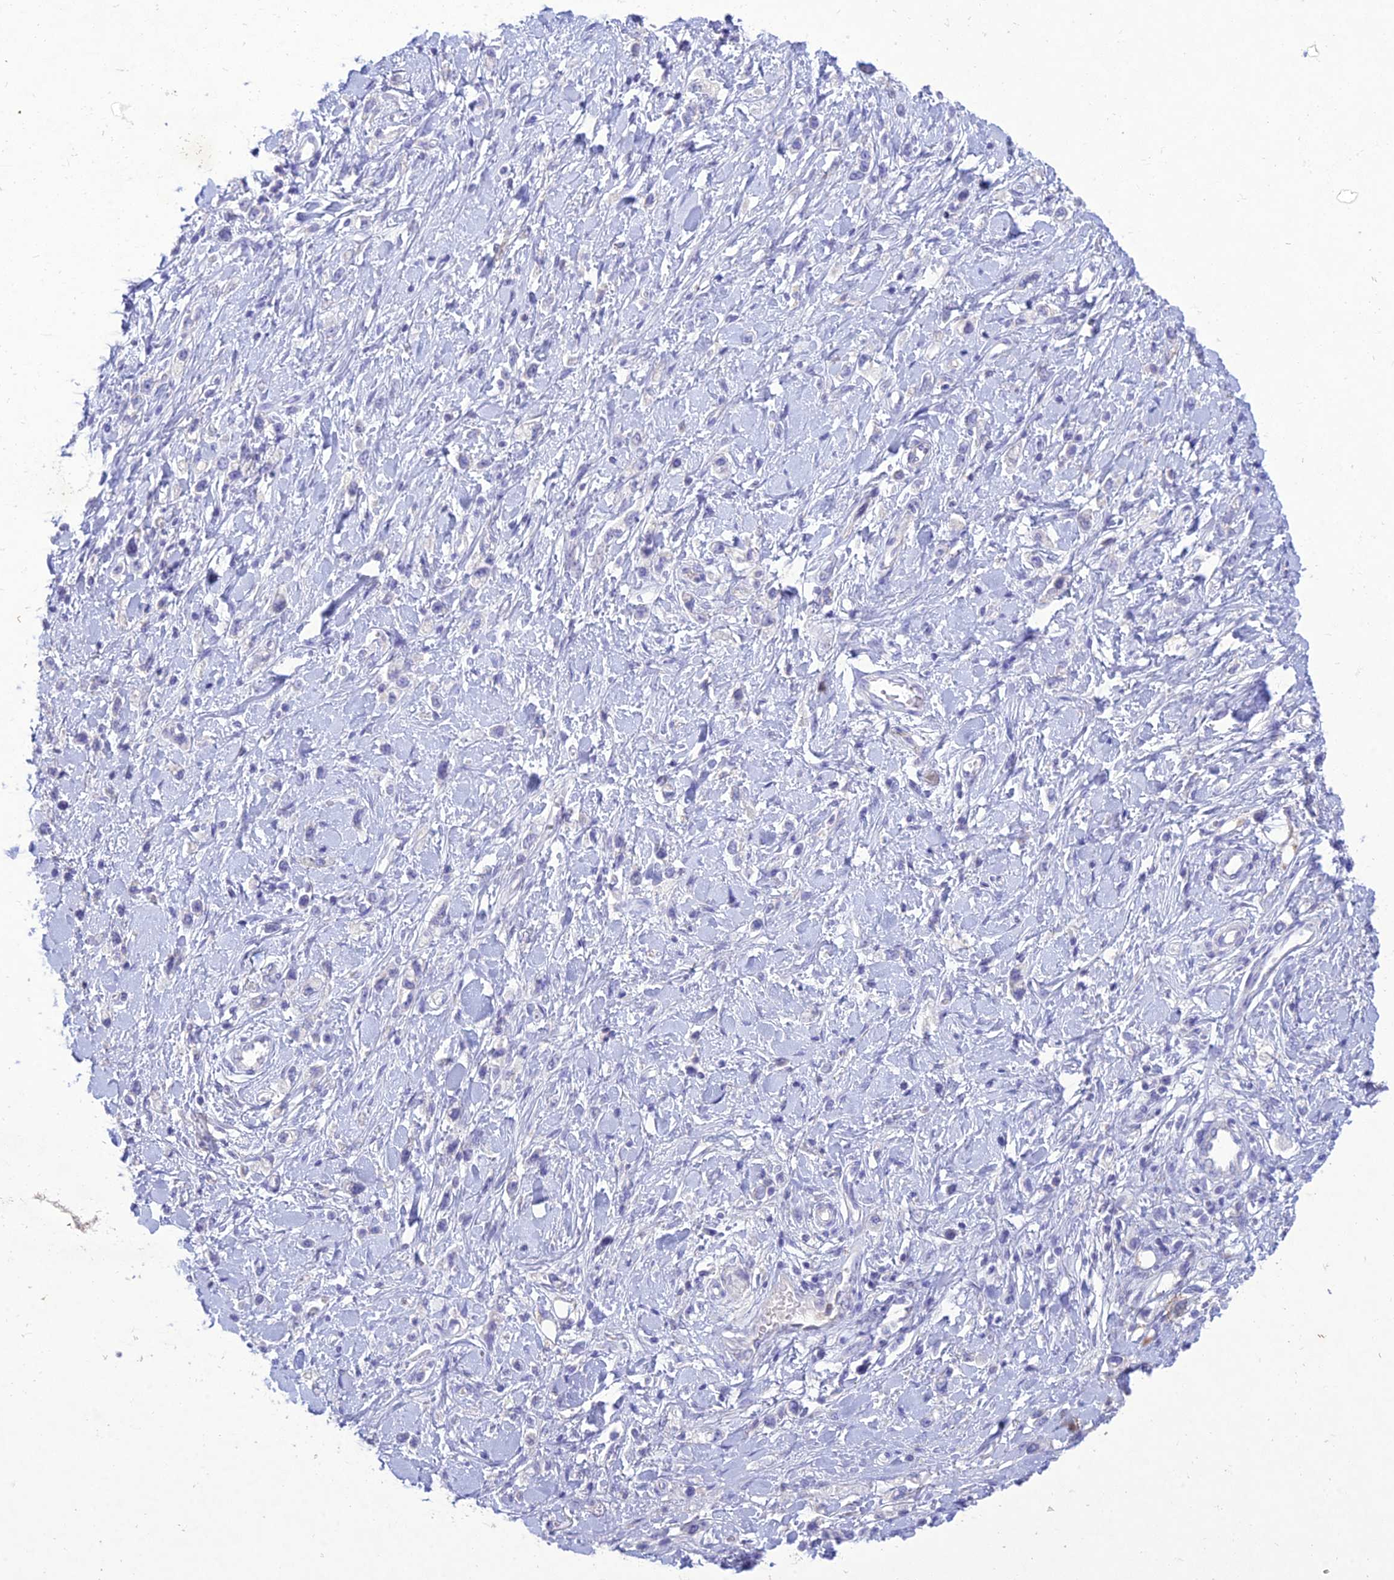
{"staining": {"intensity": "negative", "quantity": "none", "location": "none"}, "tissue": "stomach cancer", "cell_type": "Tumor cells", "image_type": "cancer", "snomed": [{"axis": "morphology", "description": "Adenocarcinoma, NOS"}, {"axis": "topography", "description": "Stomach"}], "caption": "High magnification brightfield microscopy of stomach adenocarcinoma stained with DAB (3,3'-diaminobenzidine) (brown) and counterstained with hematoxylin (blue): tumor cells show no significant expression. (Brightfield microscopy of DAB immunohistochemistry (IHC) at high magnification).", "gene": "SLC13A5", "patient": {"sex": "female", "age": 65}}